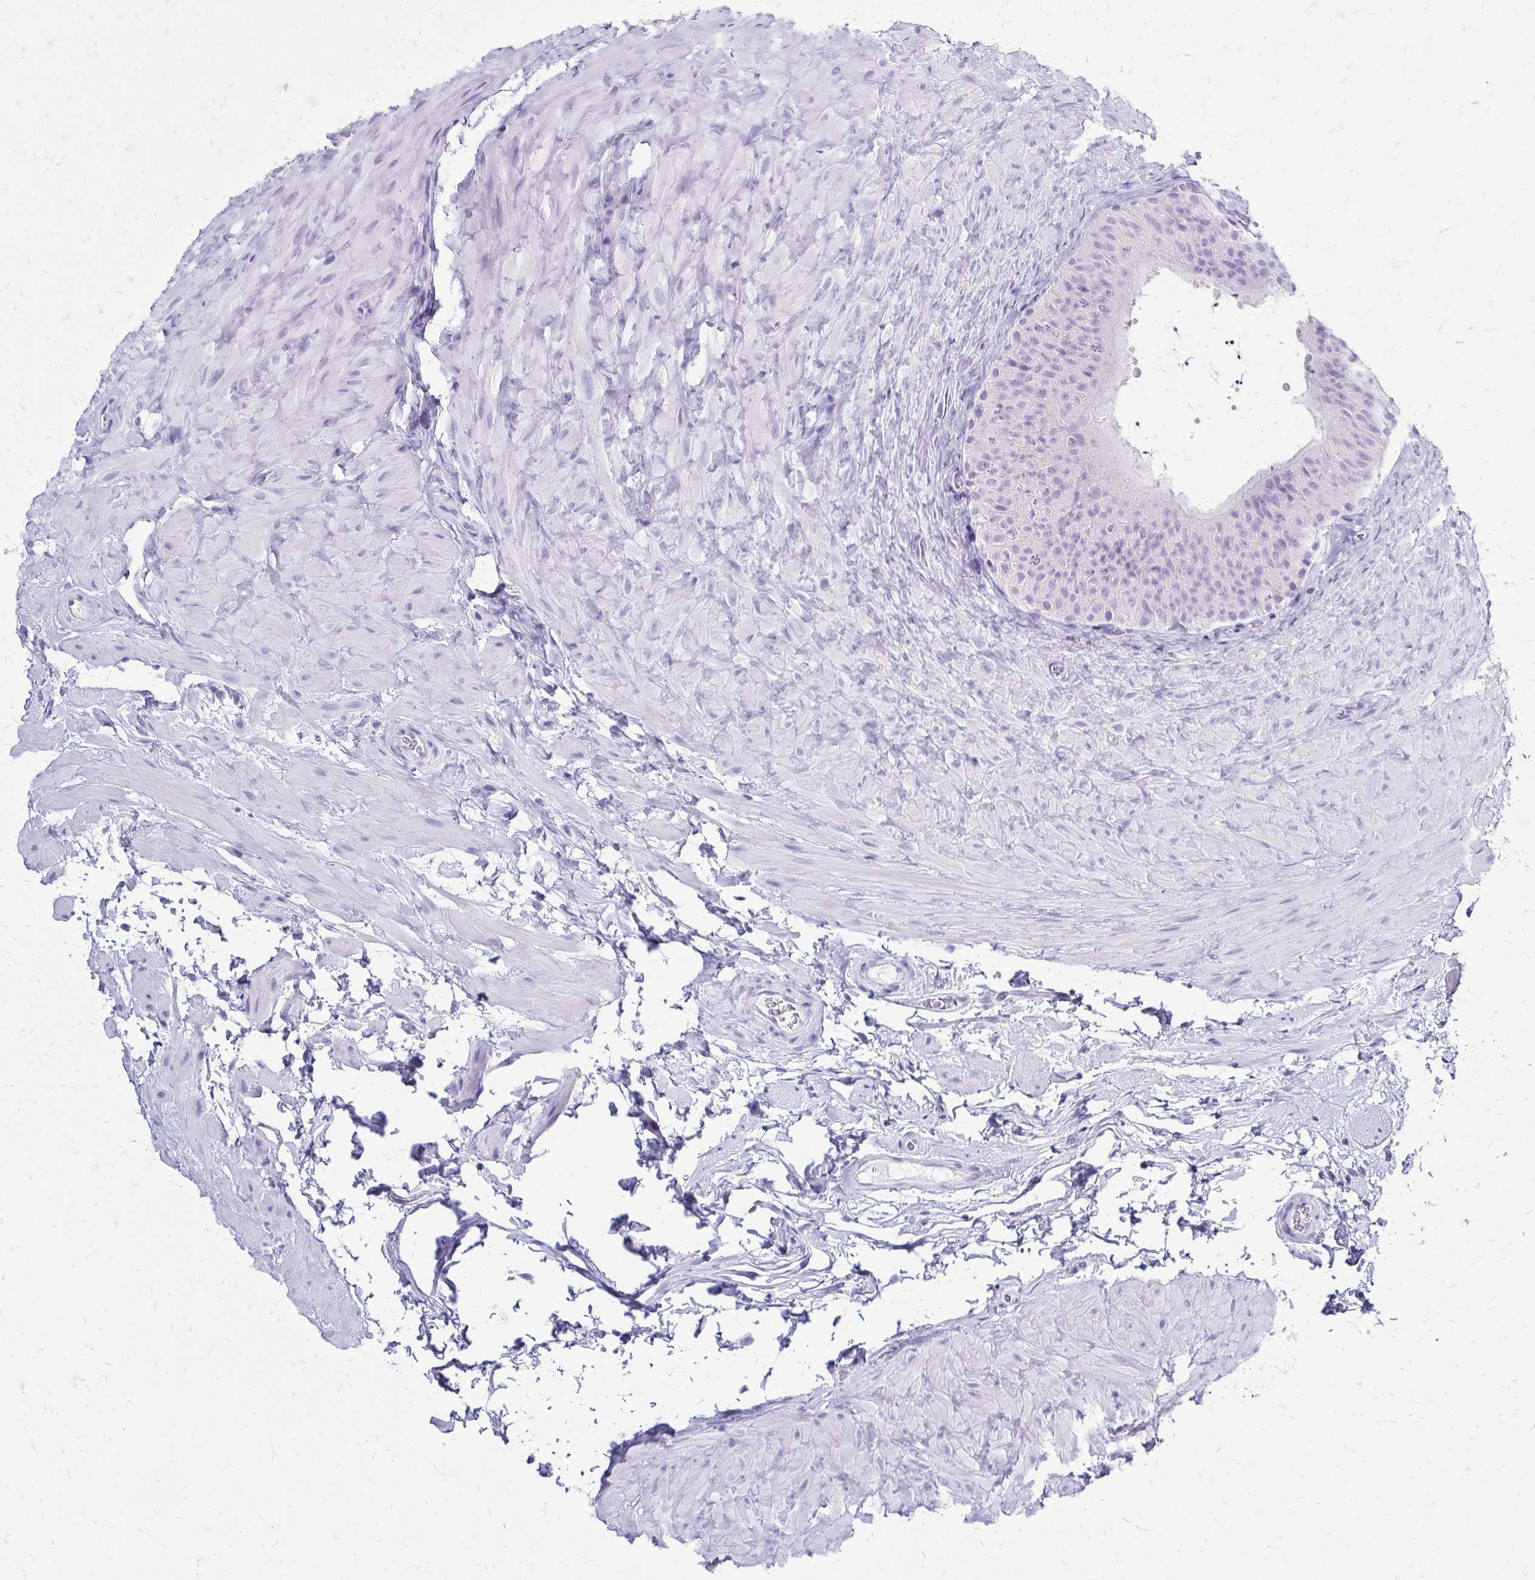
{"staining": {"intensity": "negative", "quantity": "none", "location": "none"}, "tissue": "epididymis", "cell_type": "Glandular cells", "image_type": "normal", "snomed": [{"axis": "morphology", "description": "Normal tissue, NOS"}, {"axis": "topography", "description": "Epididymis, spermatic cord, NOS"}, {"axis": "topography", "description": "Epididymis"}], "caption": "This image is of normal epididymis stained with immunohistochemistry to label a protein in brown with the nuclei are counter-stained blue. There is no expression in glandular cells.", "gene": "SLC32A1", "patient": {"sex": "male", "age": 31}}